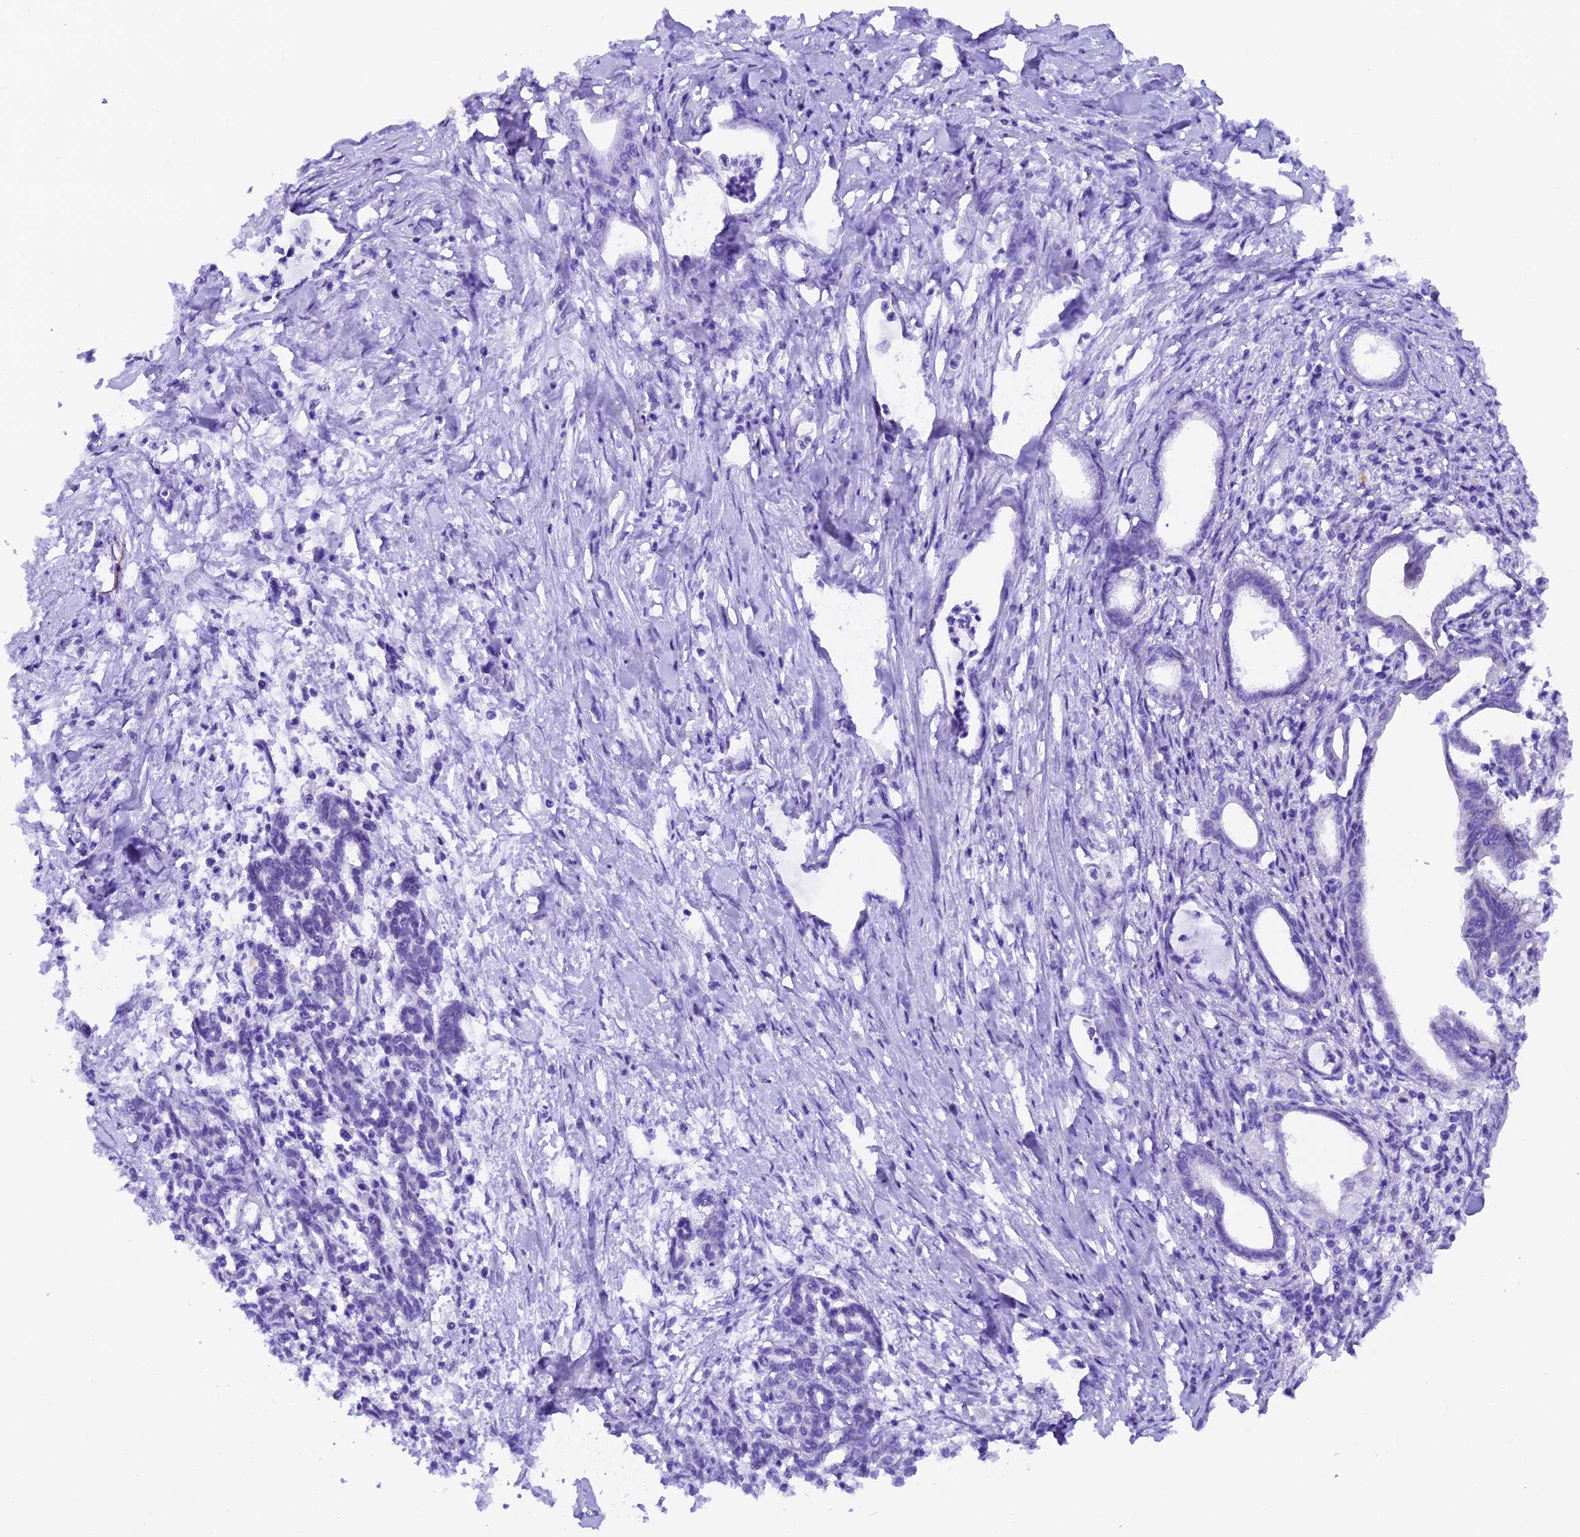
{"staining": {"intensity": "negative", "quantity": "none", "location": "none"}, "tissue": "pancreatic cancer", "cell_type": "Tumor cells", "image_type": "cancer", "snomed": [{"axis": "morphology", "description": "Adenocarcinoma, NOS"}, {"axis": "topography", "description": "Pancreas"}], "caption": "Tumor cells show no significant positivity in pancreatic cancer (adenocarcinoma).", "gene": "NCK2", "patient": {"sex": "female", "age": 55}}